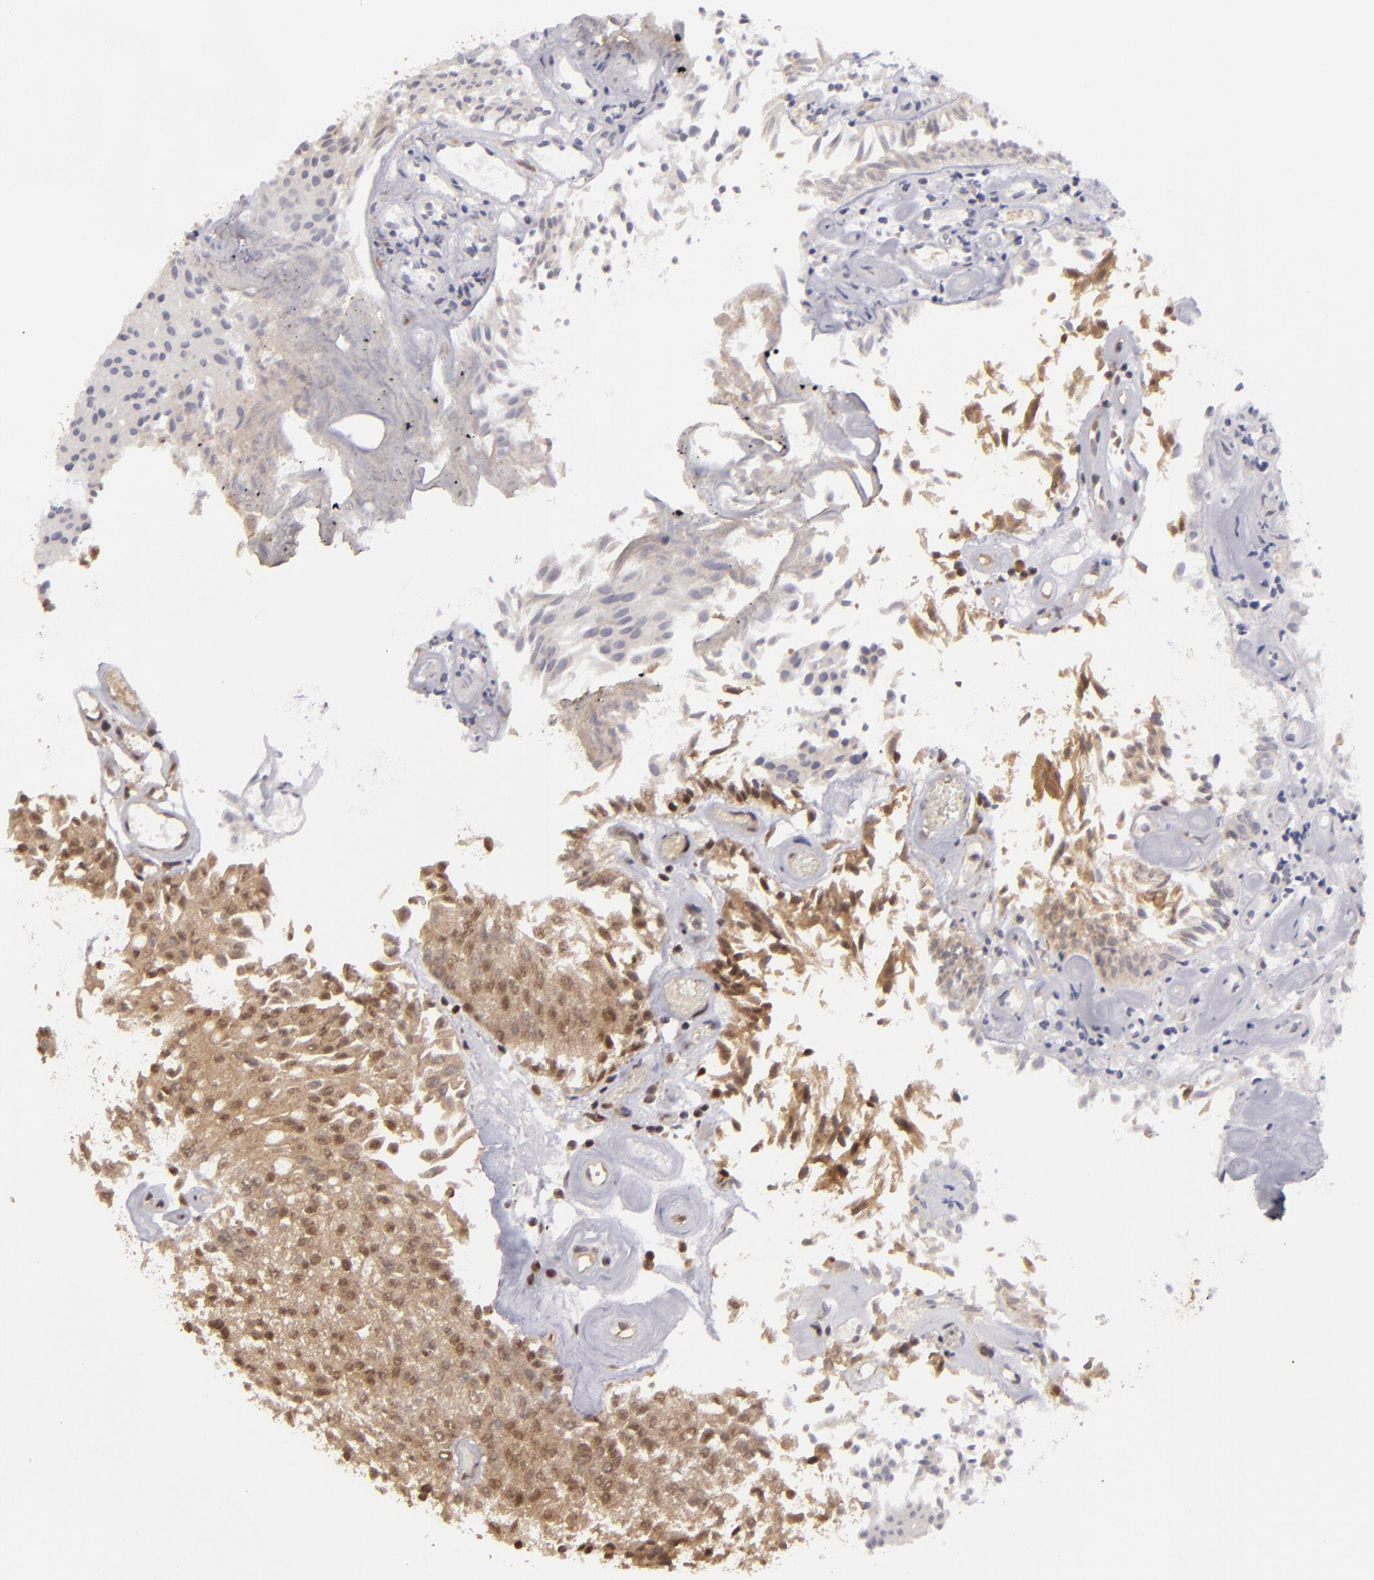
{"staining": {"intensity": "moderate", "quantity": ">75%", "location": "cytoplasmic/membranous"}, "tissue": "urothelial cancer", "cell_type": "Tumor cells", "image_type": "cancer", "snomed": [{"axis": "morphology", "description": "Urothelial carcinoma, Low grade"}, {"axis": "topography", "description": "Urinary bladder"}], "caption": "Immunohistochemical staining of human urothelial cancer exhibits medium levels of moderate cytoplasmic/membranous positivity in approximately >75% of tumor cells. Using DAB (3,3'-diaminobenzidine) (brown) and hematoxylin (blue) stains, captured at high magnification using brightfield microscopy.", "gene": "MAPK3", "patient": {"sex": "male", "age": 86}}